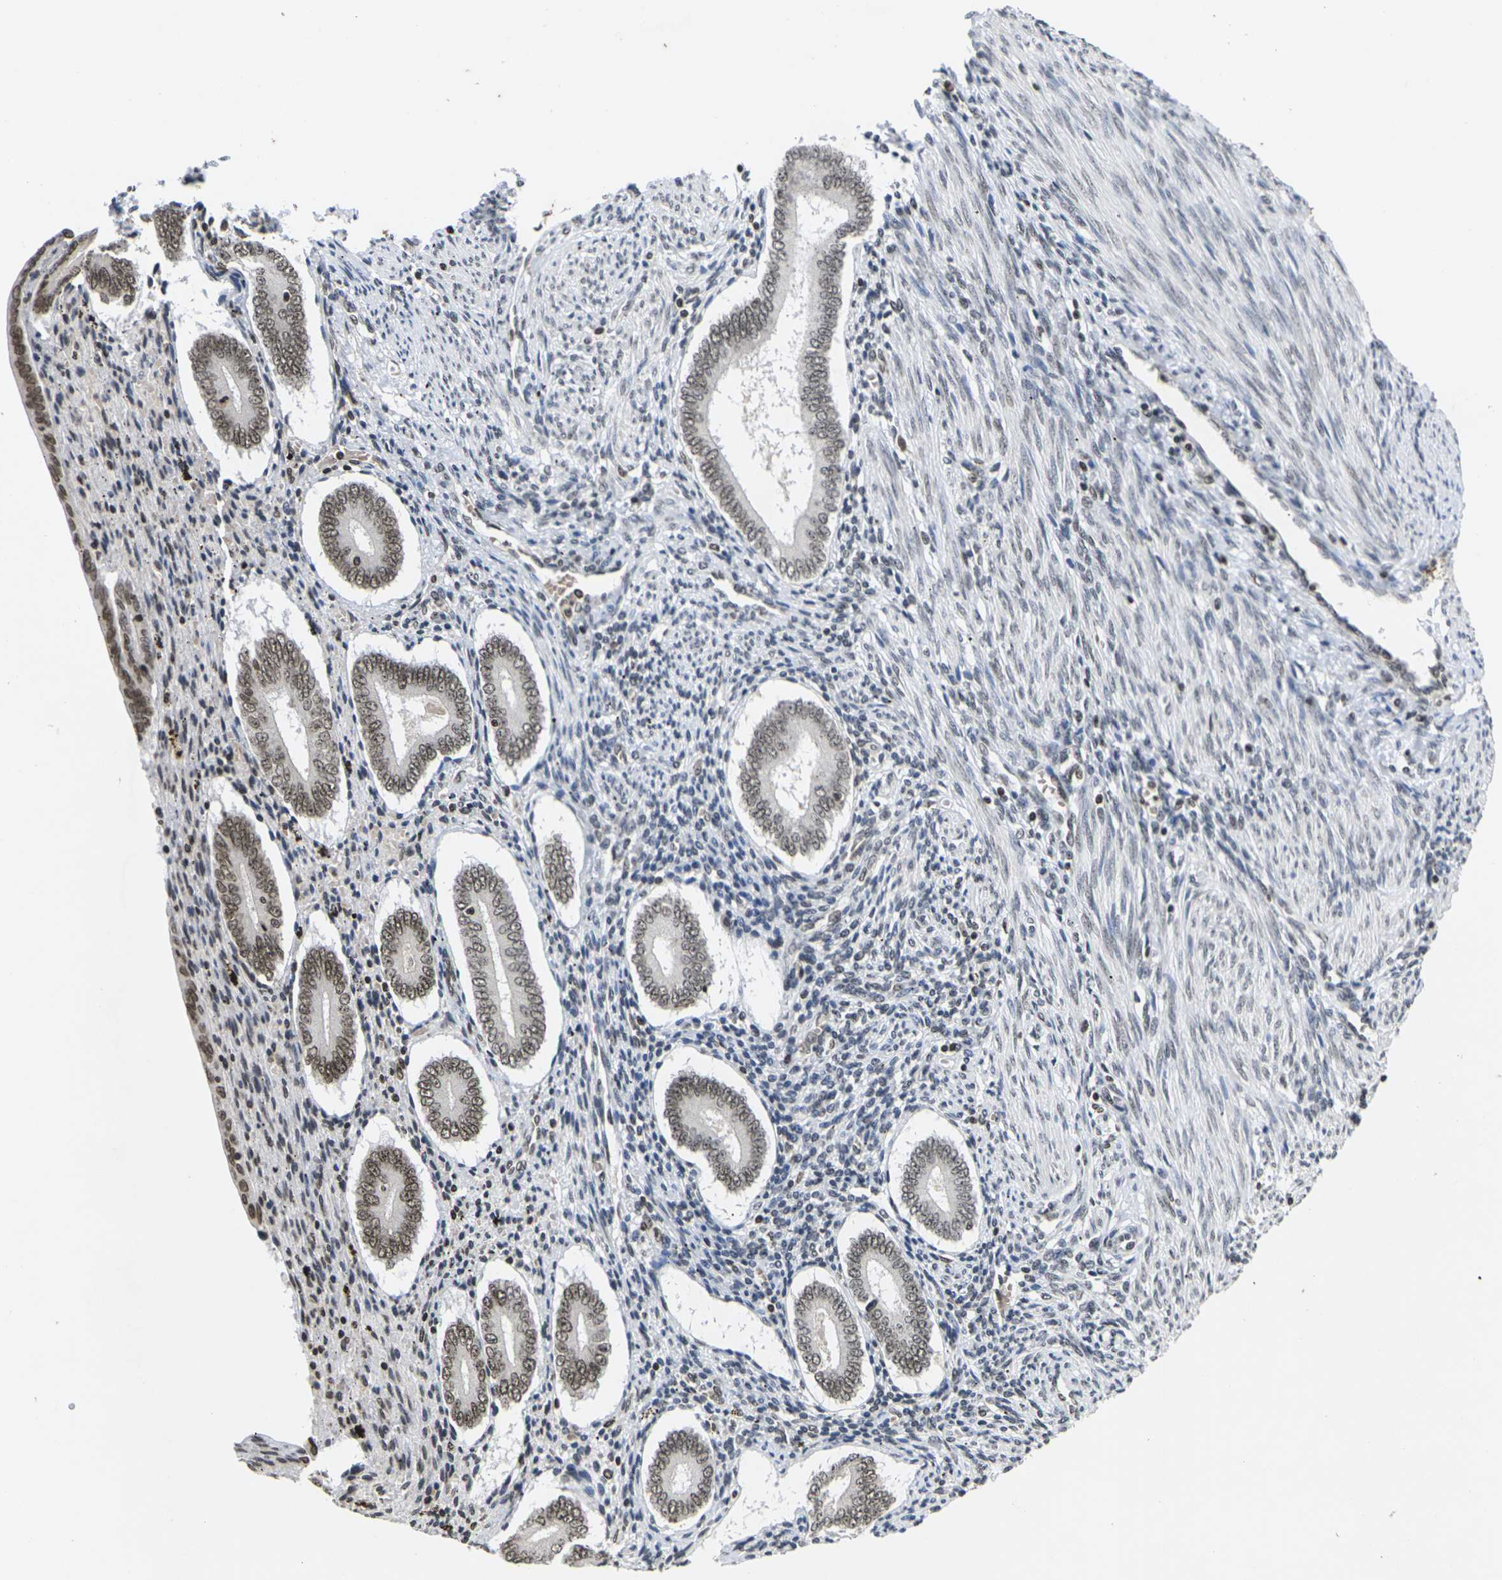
{"staining": {"intensity": "weak", "quantity": ">75%", "location": "nuclear"}, "tissue": "endometrium", "cell_type": "Cells in endometrial stroma", "image_type": "normal", "snomed": [{"axis": "morphology", "description": "Normal tissue, NOS"}, {"axis": "topography", "description": "Endometrium"}], "caption": "DAB immunohistochemical staining of unremarkable endometrium reveals weak nuclear protein expression in approximately >75% of cells in endometrial stroma.", "gene": "ETV5", "patient": {"sex": "female", "age": 42}}